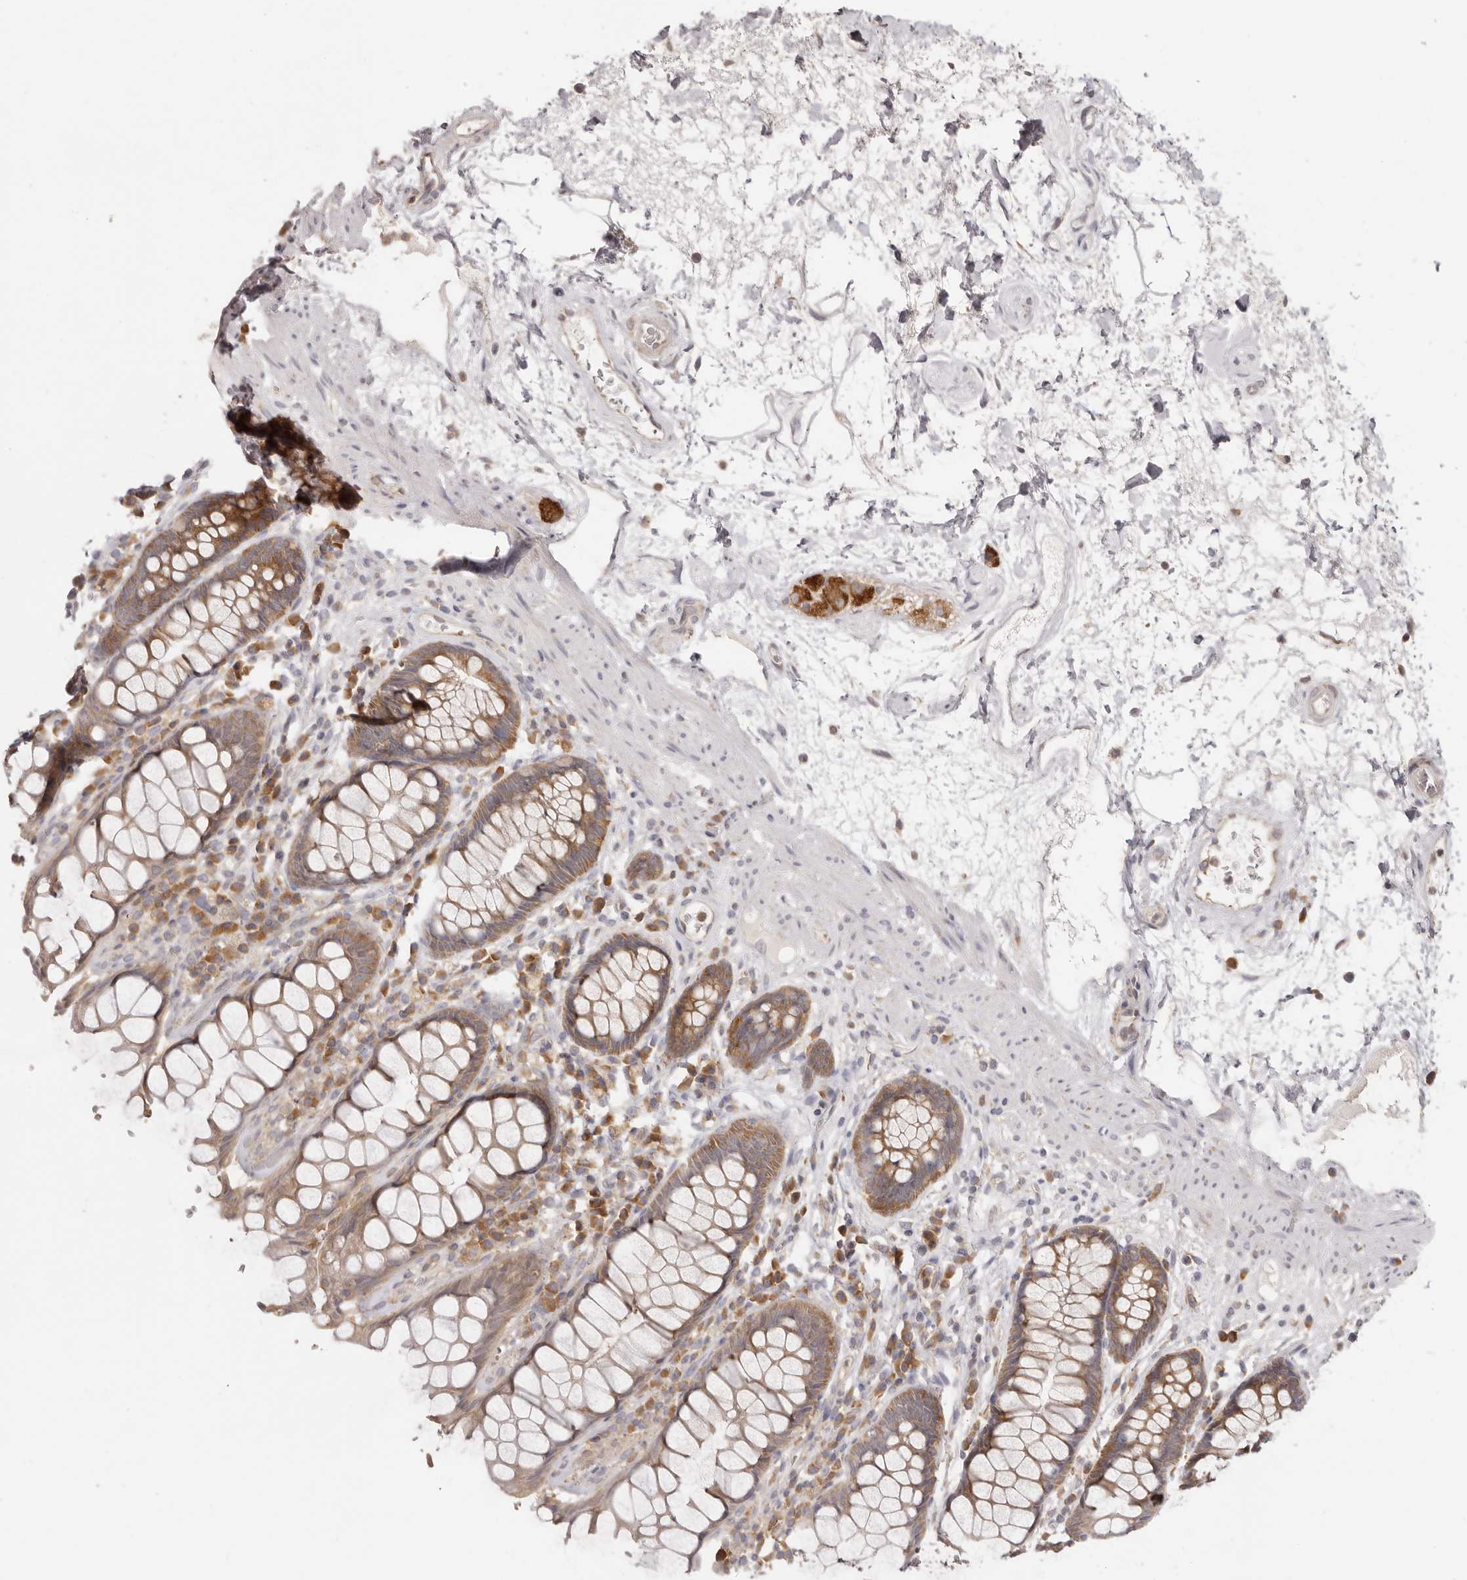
{"staining": {"intensity": "moderate", "quantity": ">75%", "location": "cytoplasmic/membranous"}, "tissue": "rectum", "cell_type": "Glandular cells", "image_type": "normal", "snomed": [{"axis": "morphology", "description": "Normal tissue, NOS"}, {"axis": "topography", "description": "Rectum"}], "caption": "Moderate cytoplasmic/membranous positivity for a protein is seen in approximately >75% of glandular cells of benign rectum using immunohistochemistry (IHC).", "gene": "EEF1E1", "patient": {"sex": "male", "age": 64}}